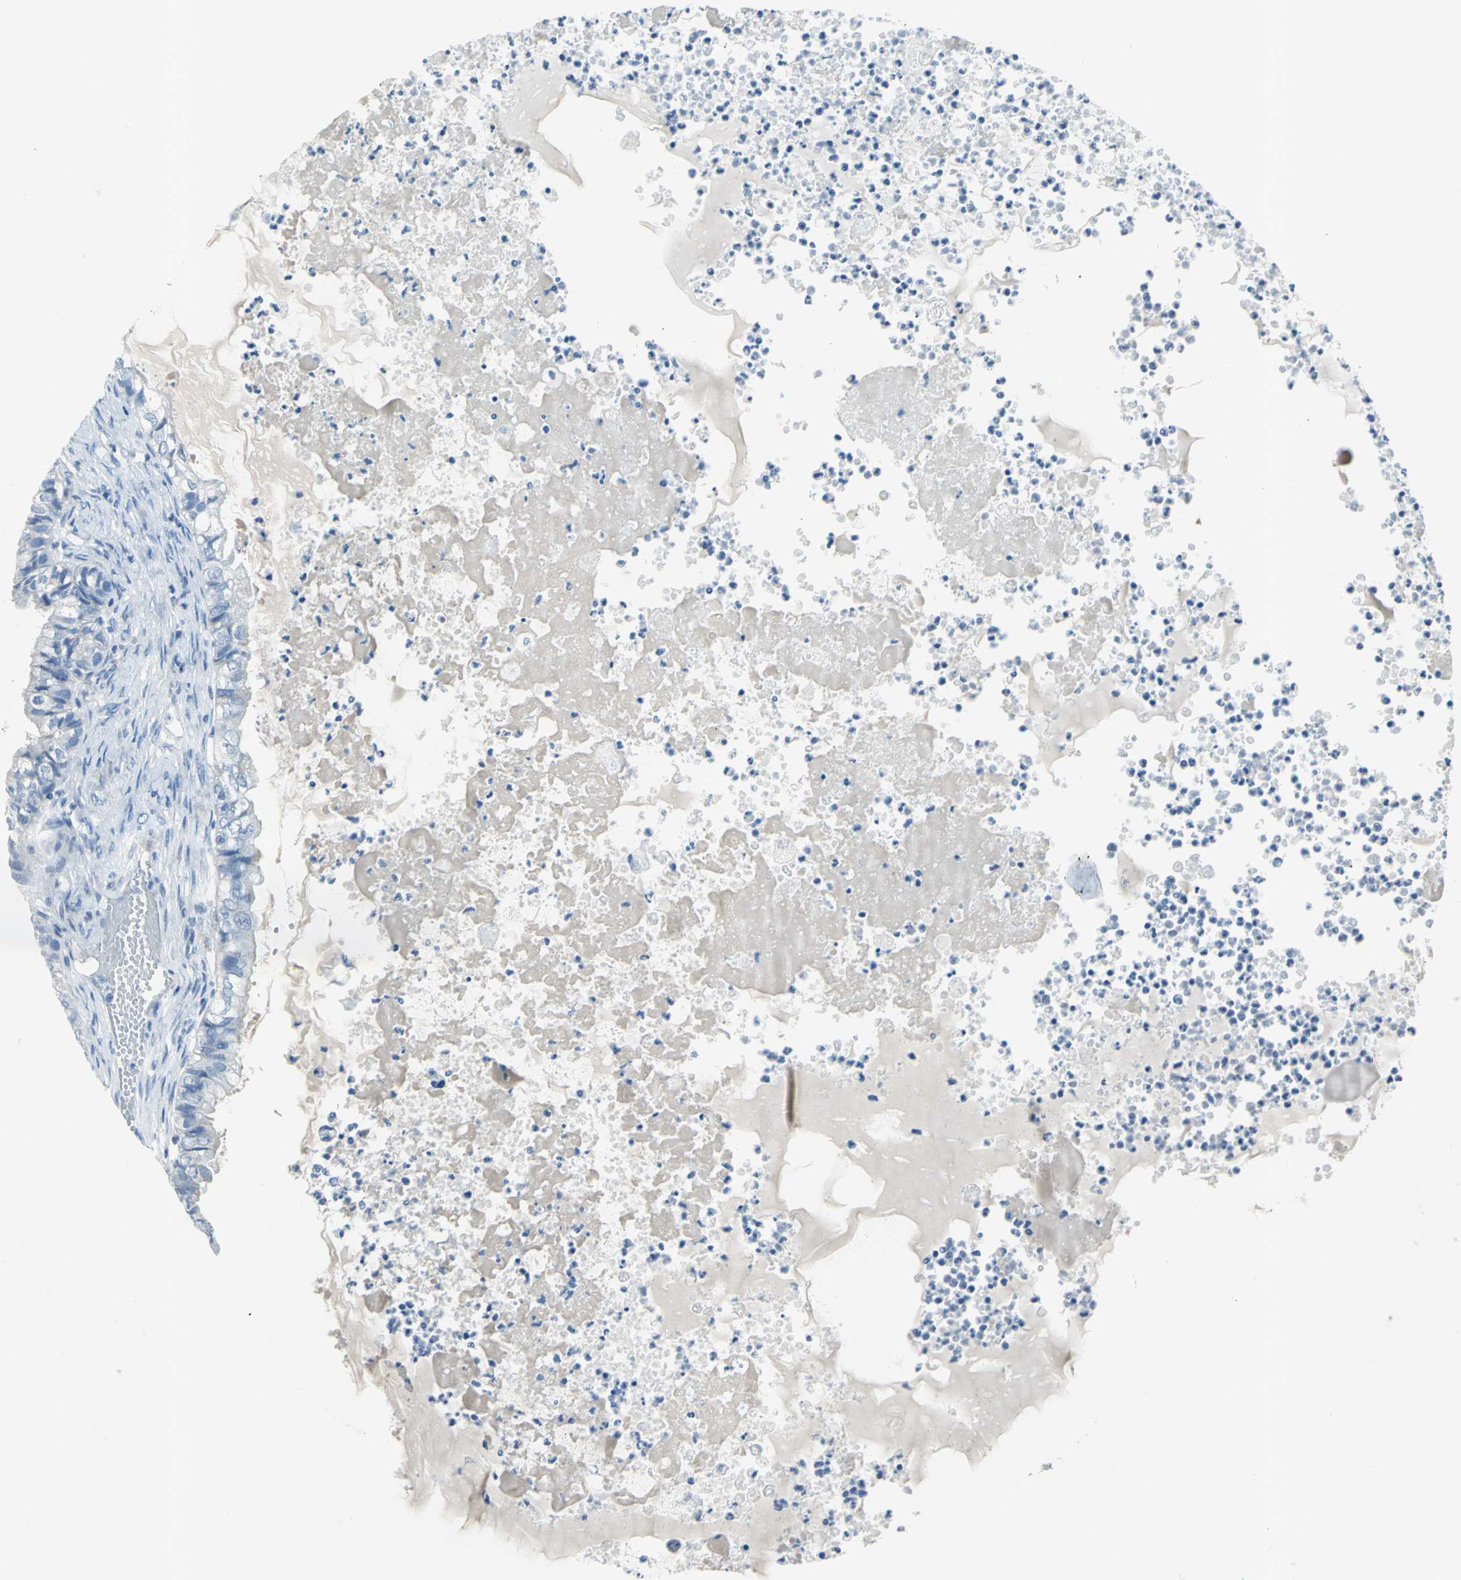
{"staining": {"intensity": "negative", "quantity": "none", "location": "none"}, "tissue": "ovarian cancer", "cell_type": "Tumor cells", "image_type": "cancer", "snomed": [{"axis": "morphology", "description": "Cystadenocarcinoma, mucinous, NOS"}, {"axis": "topography", "description": "Ovary"}], "caption": "There is no significant expression in tumor cells of ovarian cancer. The staining was performed using DAB (3,3'-diaminobenzidine) to visualize the protein expression in brown, while the nuclei were stained in blue with hematoxylin (Magnification: 20x).", "gene": "DNAI2", "patient": {"sex": "female", "age": 80}}